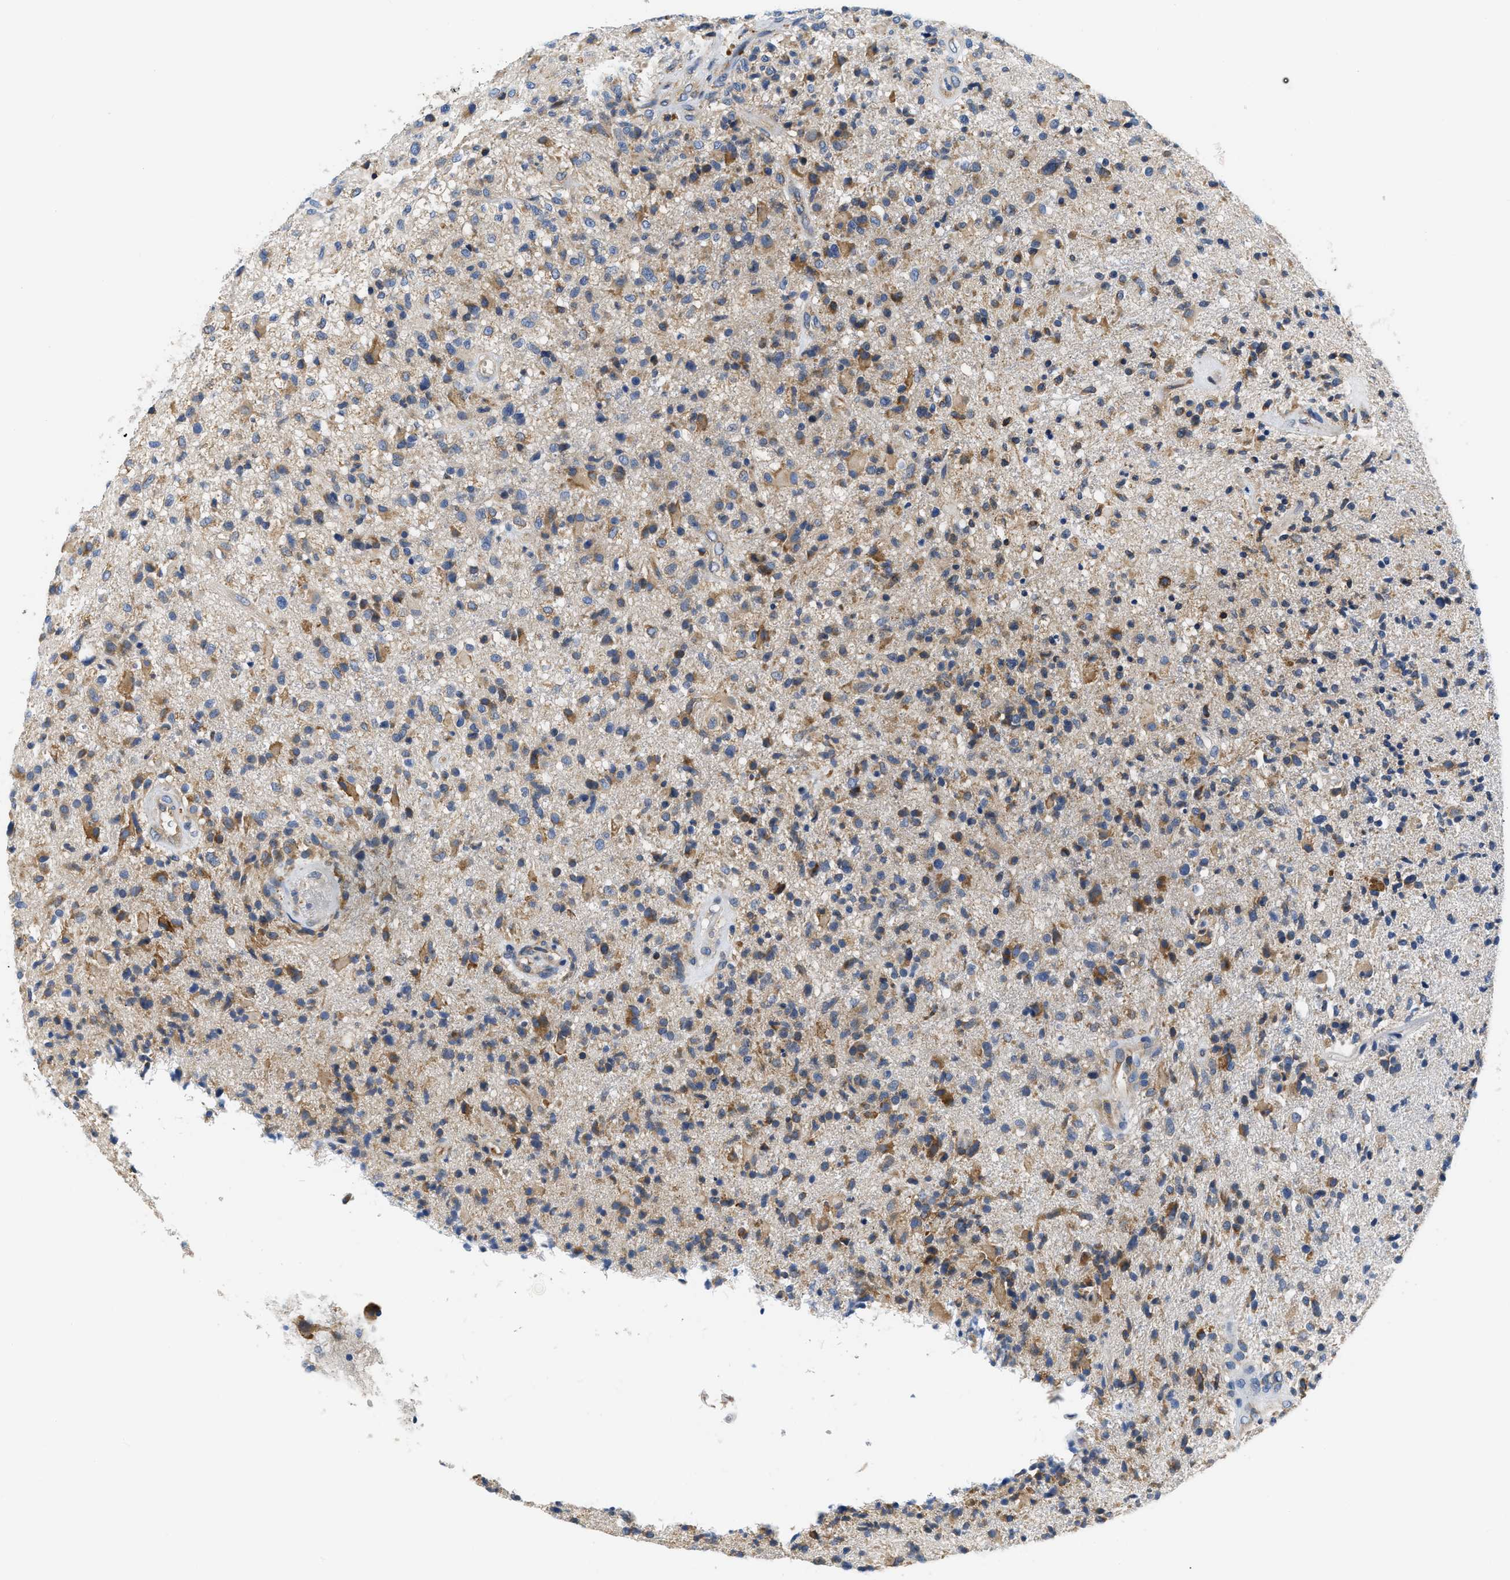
{"staining": {"intensity": "moderate", "quantity": "25%-75%", "location": "cytoplasmic/membranous"}, "tissue": "glioma", "cell_type": "Tumor cells", "image_type": "cancer", "snomed": [{"axis": "morphology", "description": "Glioma, malignant, High grade"}, {"axis": "topography", "description": "Brain"}], "caption": "Malignant high-grade glioma stained with a protein marker shows moderate staining in tumor cells.", "gene": "HDHD3", "patient": {"sex": "male", "age": 72}}